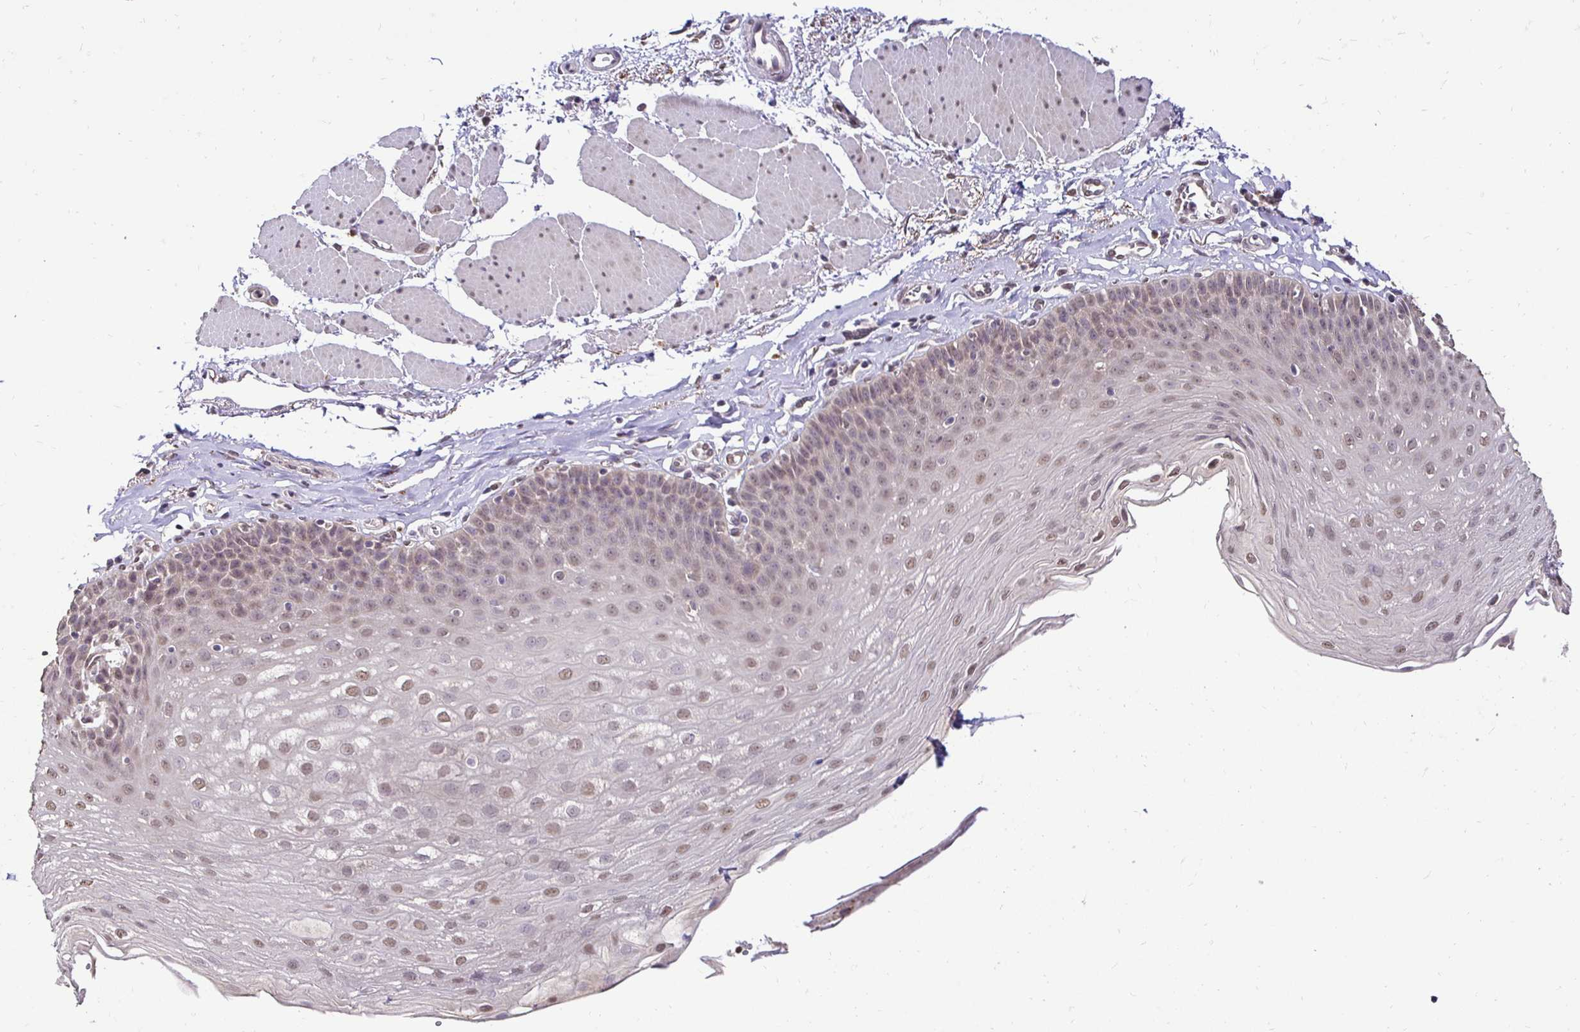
{"staining": {"intensity": "weak", "quantity": "25%-75%", "location": "nuclear"}, "tissue": "esophagus", "cell_type": "Squamous epithelial cells", "image_type": "normal", "snomed": [{"axis": "morphology", "description": "Normal tissue, NOS"}, {"axis": "topography", "description": "Esophagus"}], "caption": "Weak nuclear positivity is seen in approximately 25%-75% of squamous epithelial cells in unremarkable esophagus.", "gene": "RHEBL1", "patient": {"sex": "female", "age": 81}}